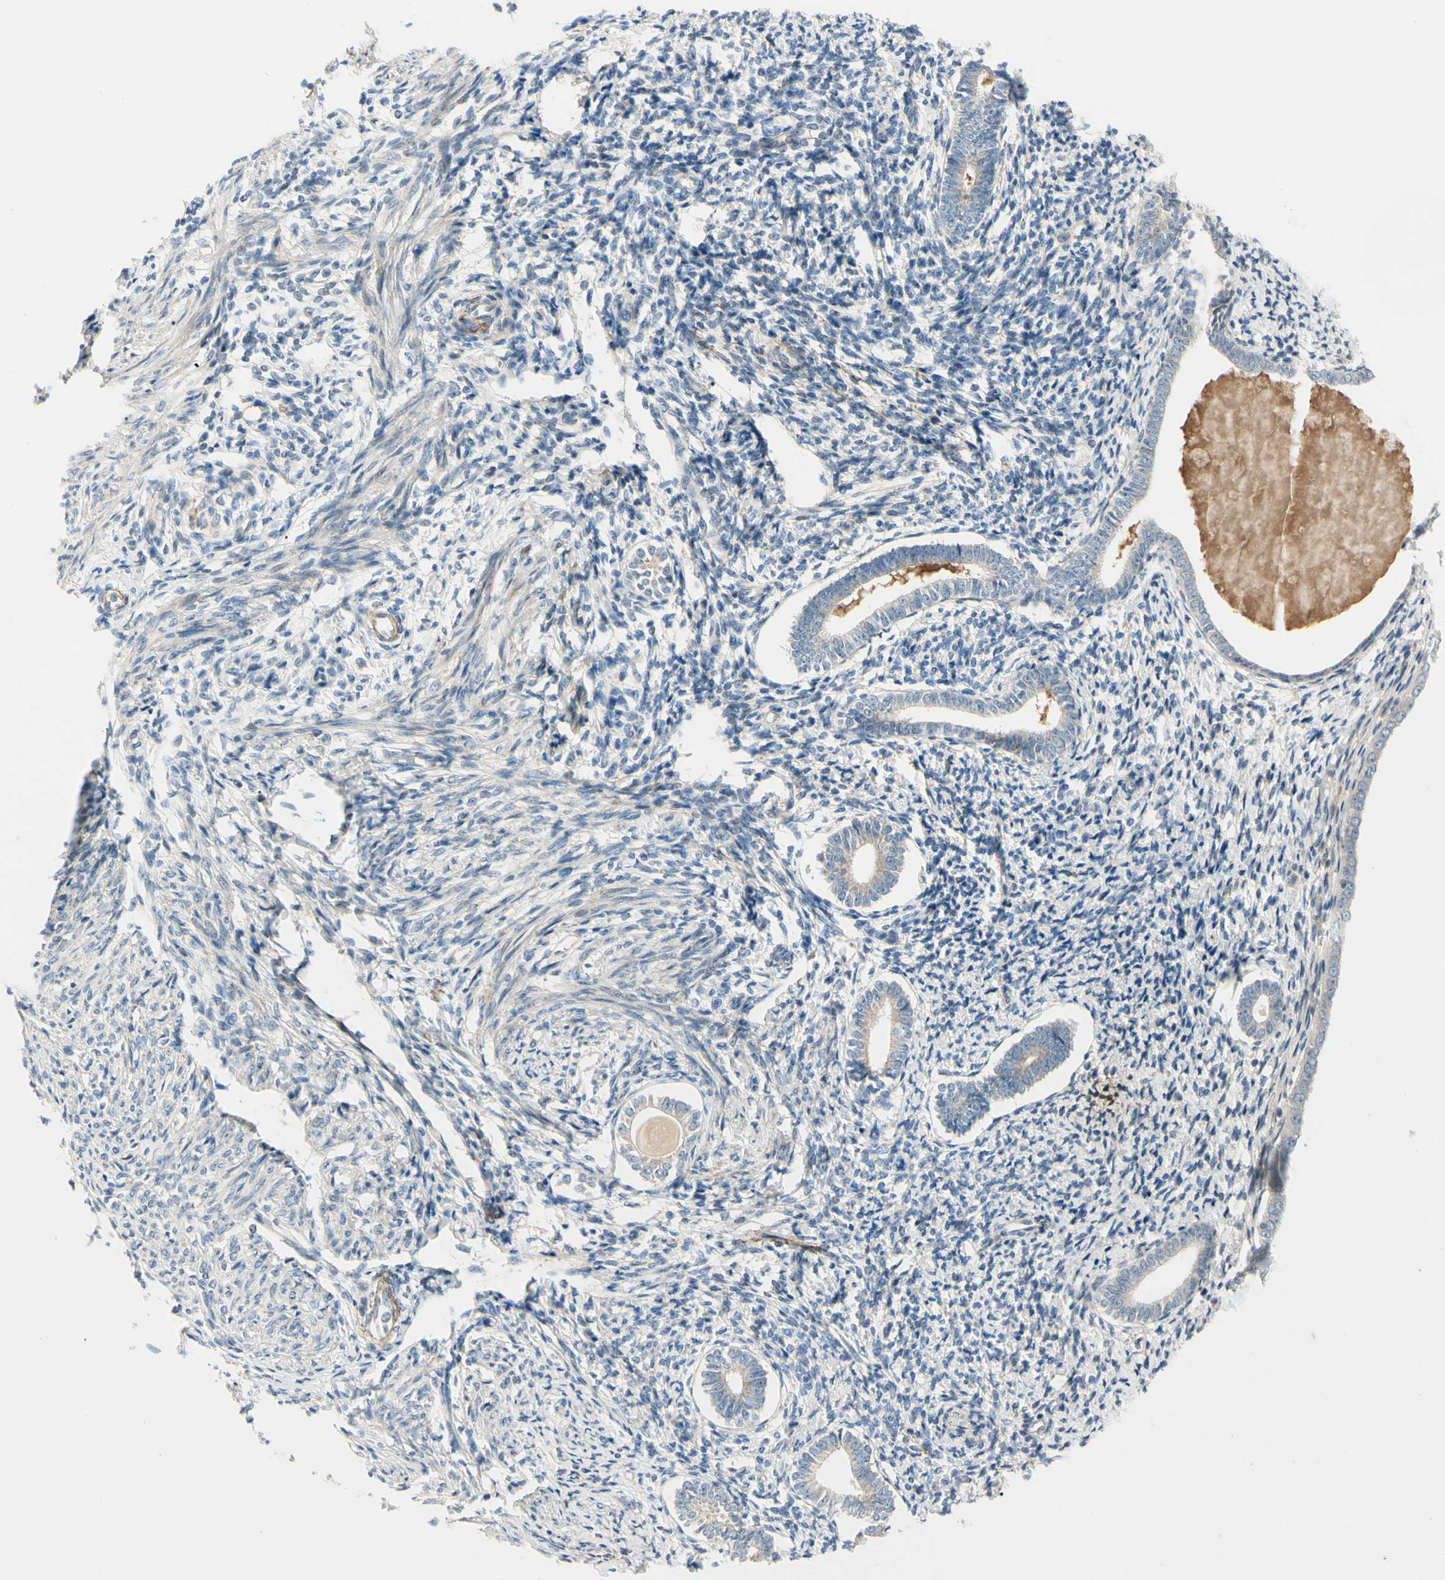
{"staining": {"intensity": "weak", "quantity": "25%-75%", "location": "cytoplasmic/membranous"}, "tissue": "endometrium", "cell_type": "Cells in endometrial stroma", "image_type": "normal", "snomed": [{"axis": "morphology", "description": "Normal tissue, NOS"}, {"axis": "topography", "description": "Endometrium"}], "caption": "About 25%-75% of cells in endometrial stroma in normal human endometrium display weak cytoplasmic/membranous protein expression as visualized by brown immunohistochemical staining.", "gene": "F2R", "patient": {"sex": "female", "age": 71}}